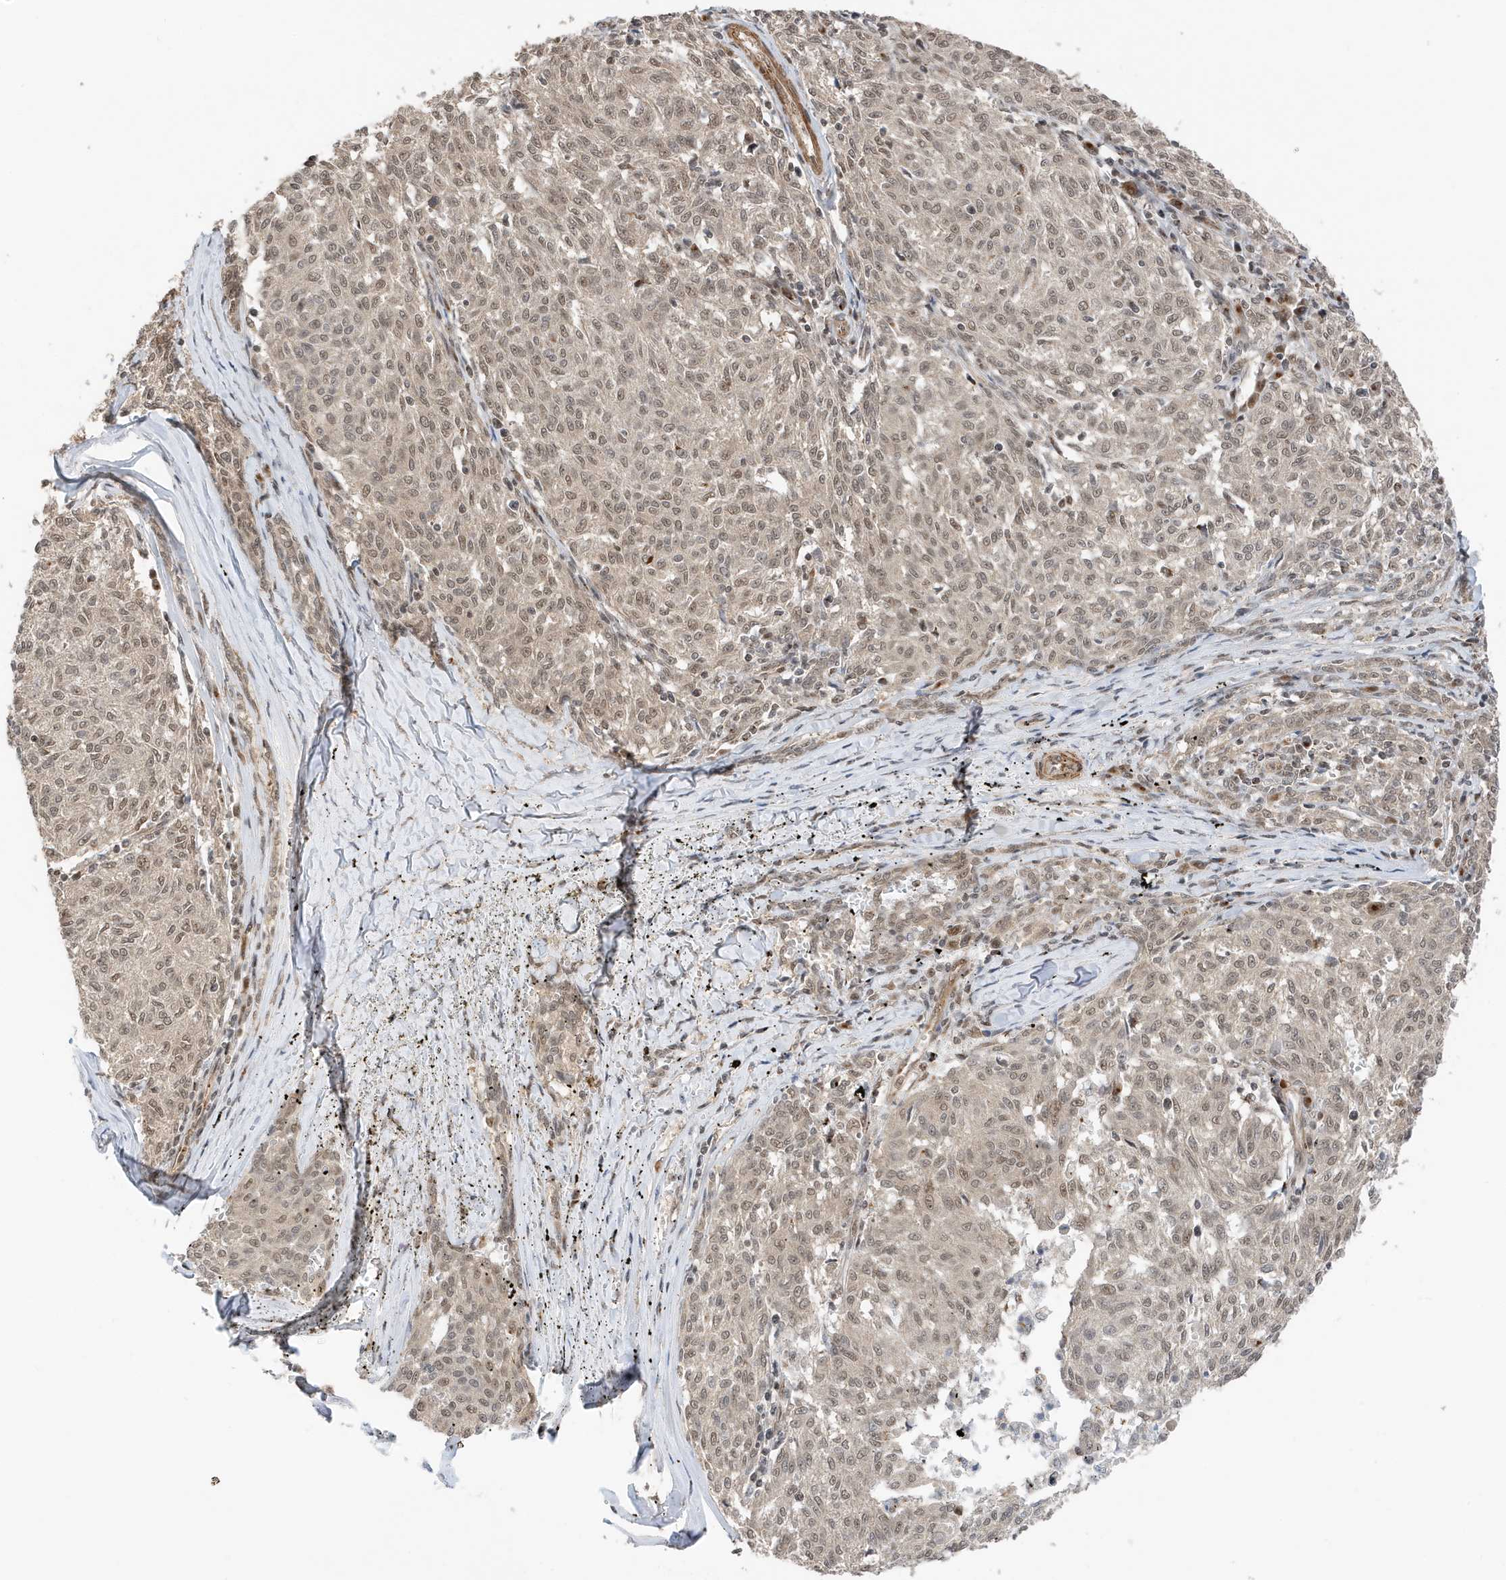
{"staining": {"intensity": "weak", "quantity": "<25%", "location": "nuclear"}, "tissue": "melanoma", "cell_type": "Tumor cells", "image_type": "cancer", "snomed": [{"axis": "morphology", "description": "Malignant melanoma, NOS"}, {"axis": "topography", "description": "Skin"}], "caption": "This is a histopathology image of IHC staining of melanoma, which shows no positivity in tumor cells.", "gene": "MAST3", "patient": {"sex": "female", "age": 72}}